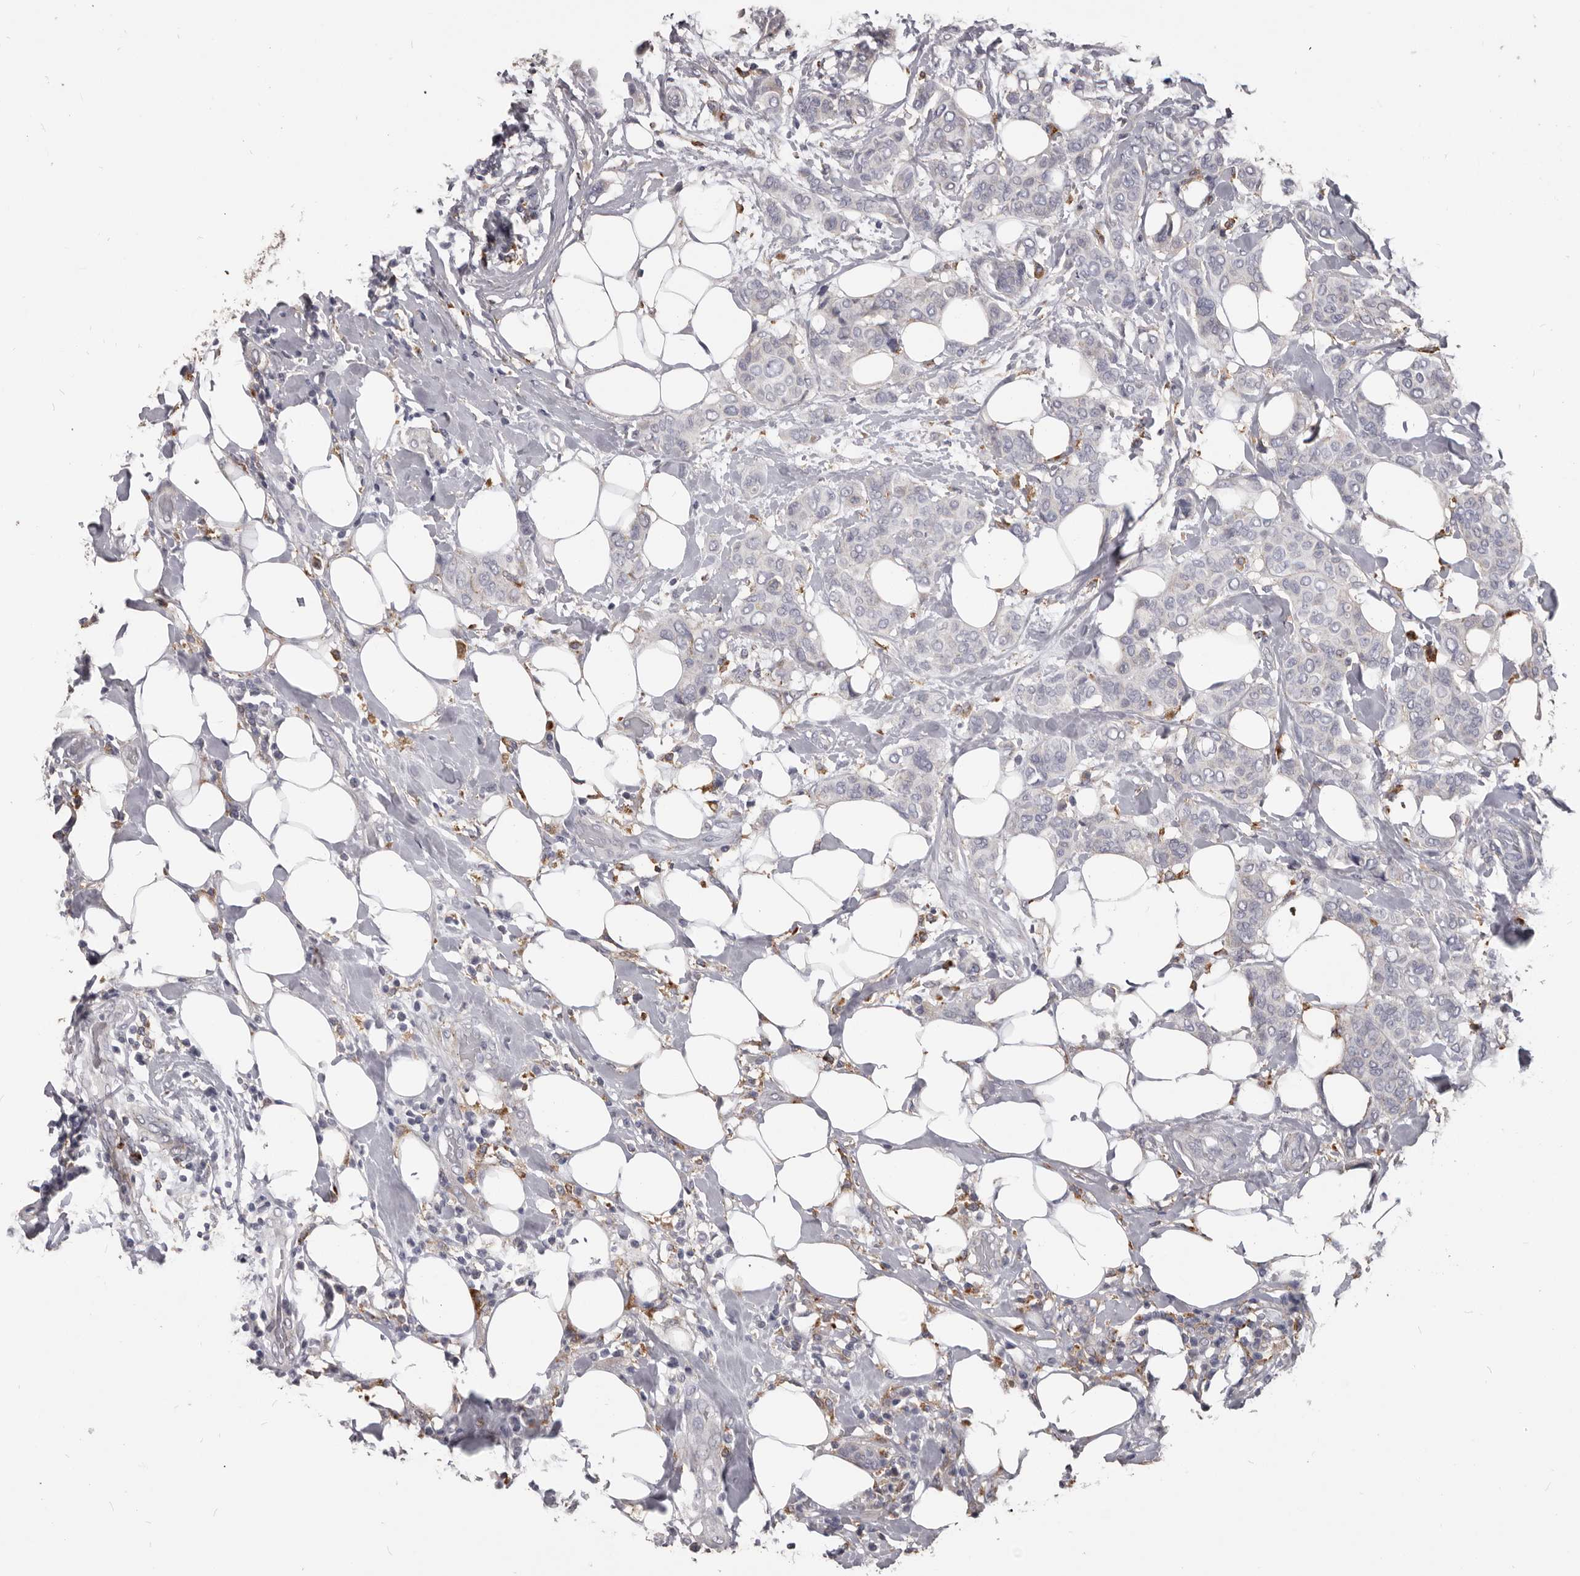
{"staining": {"intensity": "negative", "quantity": "none", "location": "none"}, "tissue": "breast cancer", "cell_type": "Tumor cells", "image_type": "cancer", "snomed": [{"axis": "morphology", "description": "Lobular carcinoma"}, {"axis": "topography", "description": "Breast"}], "caption": "IHC photomicrograph of human breast cancer (lobular carcinoma) stained for a protein (brown), which reveals no positivity in tumor cells. (Immunohistochemistry (ihc), brightfield microscopy, high magnification).", "gene": "PI4K2A", "patient": {"sex": "female", "age": 51}}